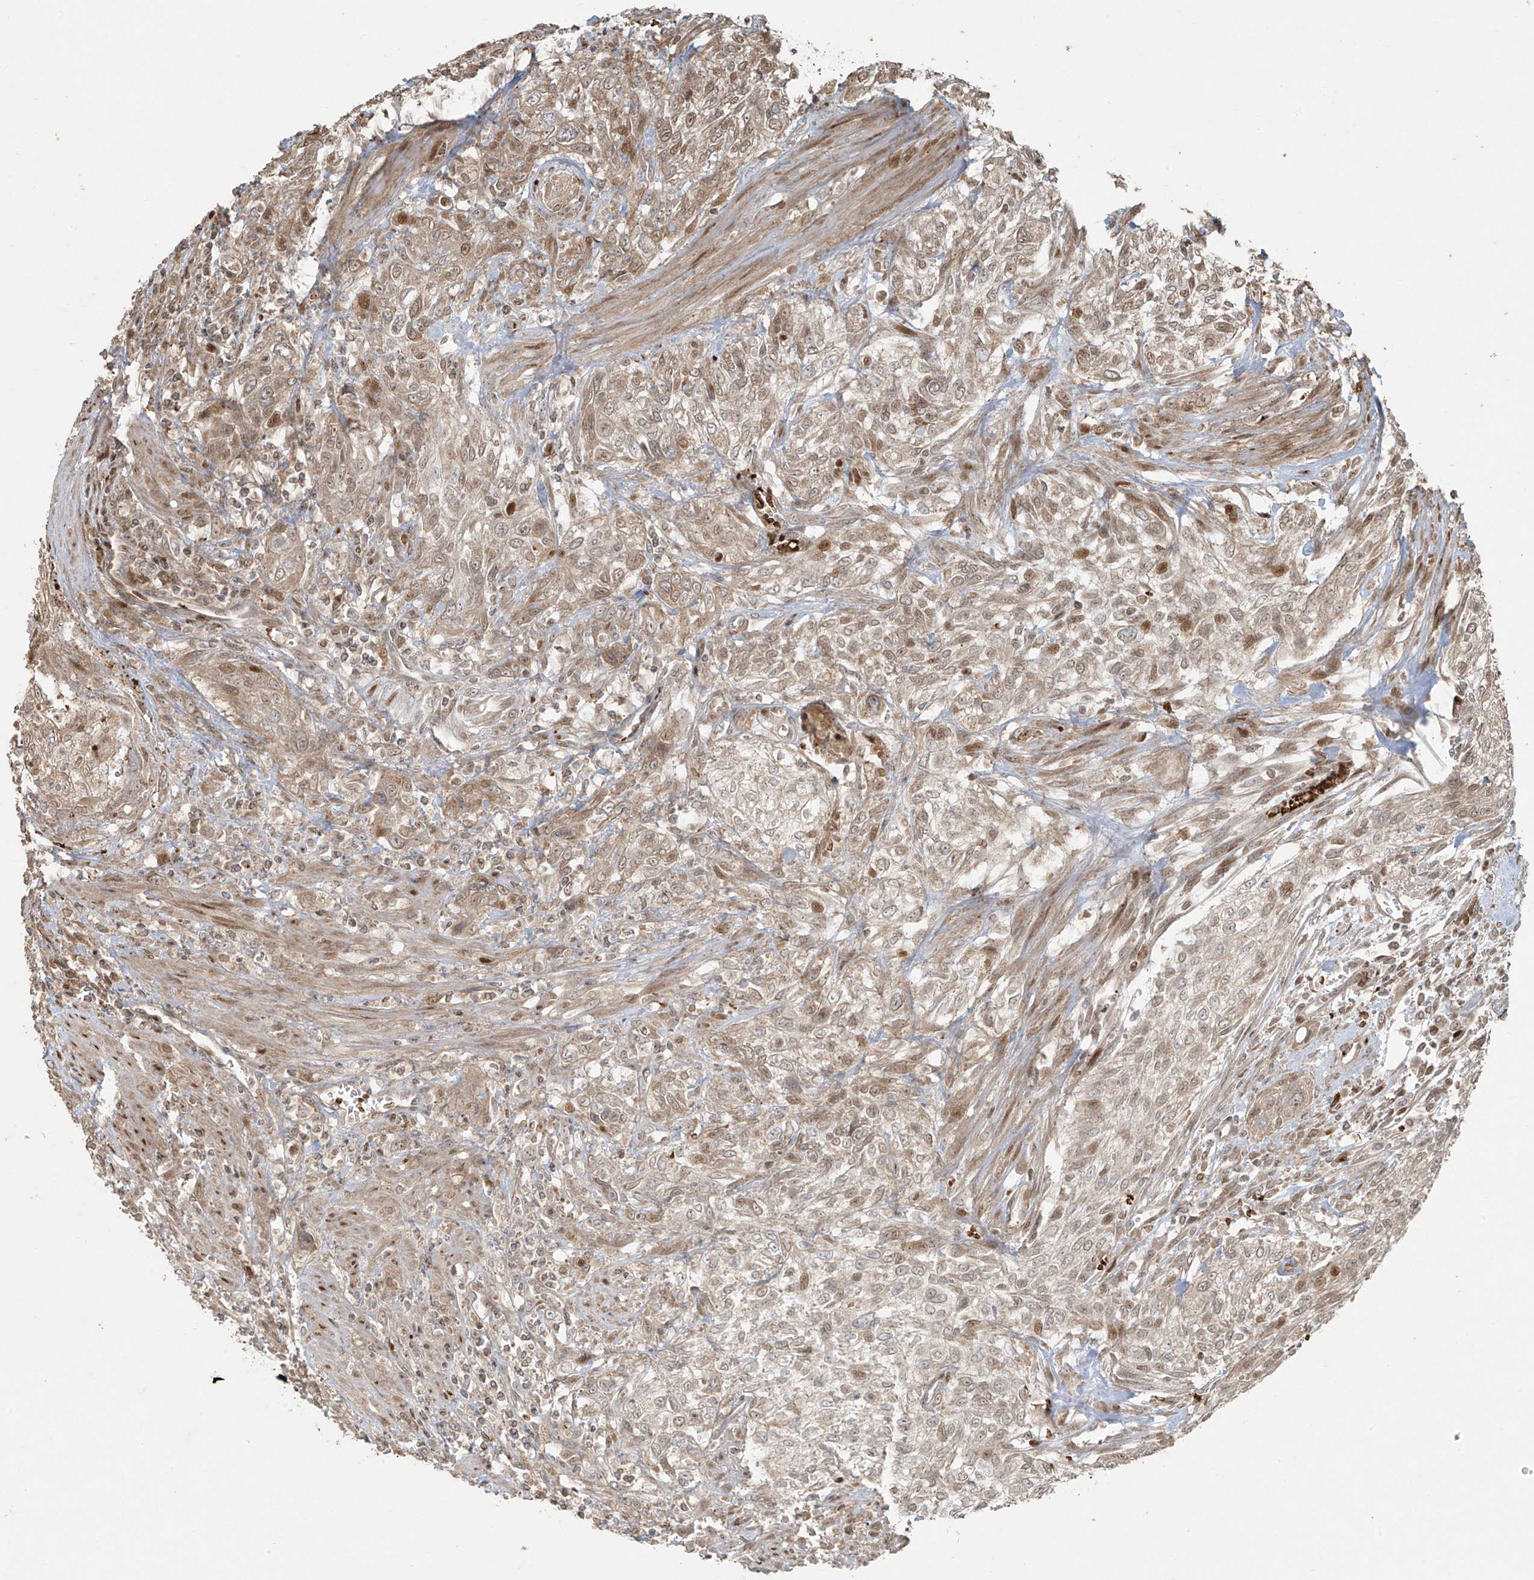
{"staining": {"intensity": "moderate", "quantity": "<25%", "location": "cytoplasmic/membranous,nuclear"}, "tissue": "urothelial cancer", "cell_type": "Tumor cells", "image_type": "cancer", "snomed": [{"axis": "morphology", "description": "Urothelial carcinoma, High grade"}, {"axis": "topography", "description": "Urinary bladder"}], "caption": "Human urothelial cancer stained with a brown dye displays moderate cytoplasmic/membranous and nuclear positive positivity in about <25% of tumor cells.", "gene": "TTC22", "patient": {"sex": "male", "age": 35}}